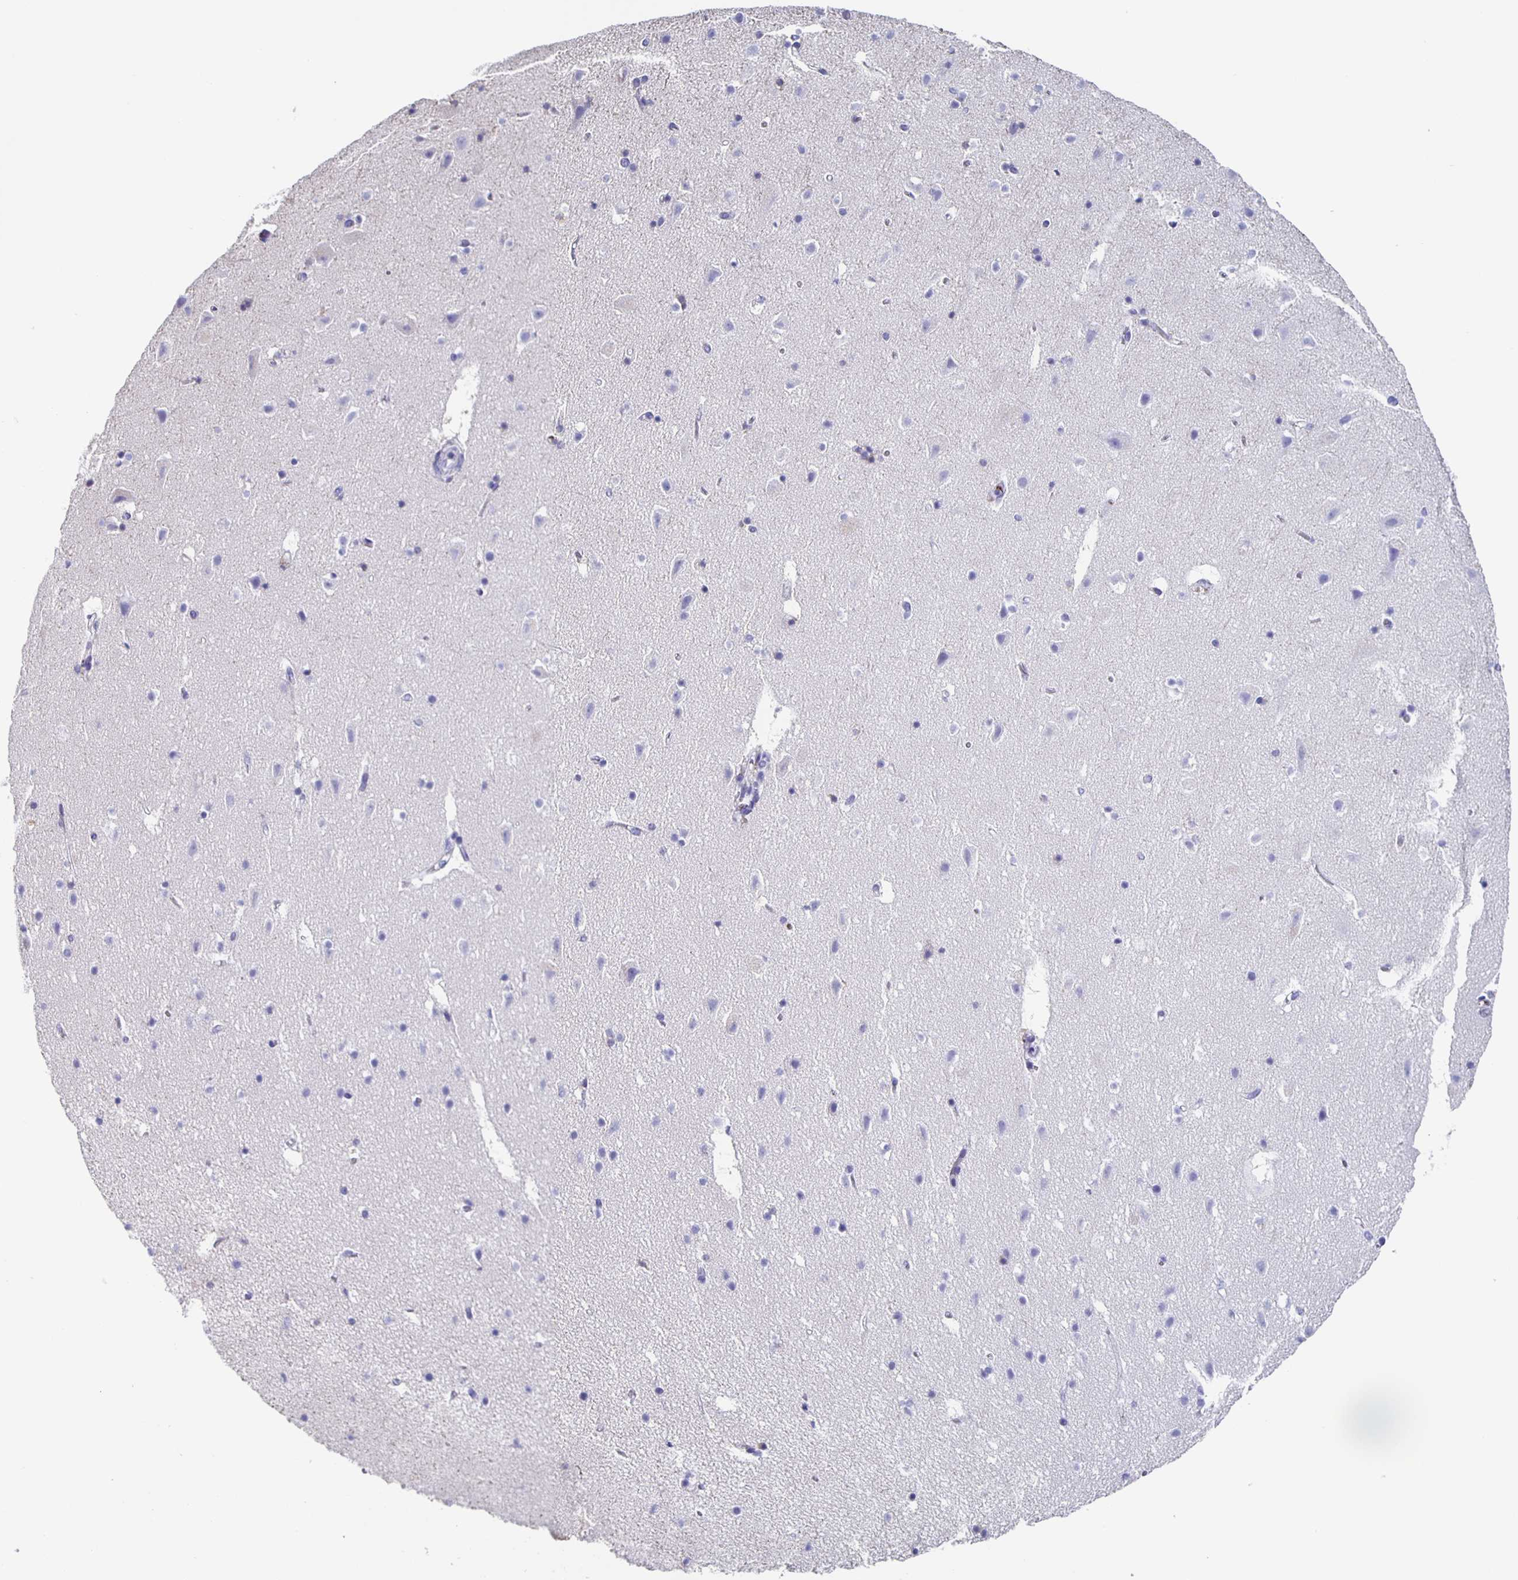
{"staining": {"intensity": "negative", "quantity": "none", "location": "none"}, "tissue": "cerebral cortex", "cell_type": "Endothelial cells", "image_type": "normal", "snomed": [{"axis": "morphology", "description": "Normal tissue, NOS"}, {"axis": "topography", "description": "Cerebral cortex"}], "caption": "Endothelial cells show no significant protein expression in unremarkable cerebral cortex. The staining is performed using DAB (3,3'-diaminobenzidine) brown chromogen with nuclei counter-stained in using hematoxylin.", "gene": "FGA", "patient": {"sex": "female", "age": 42}}